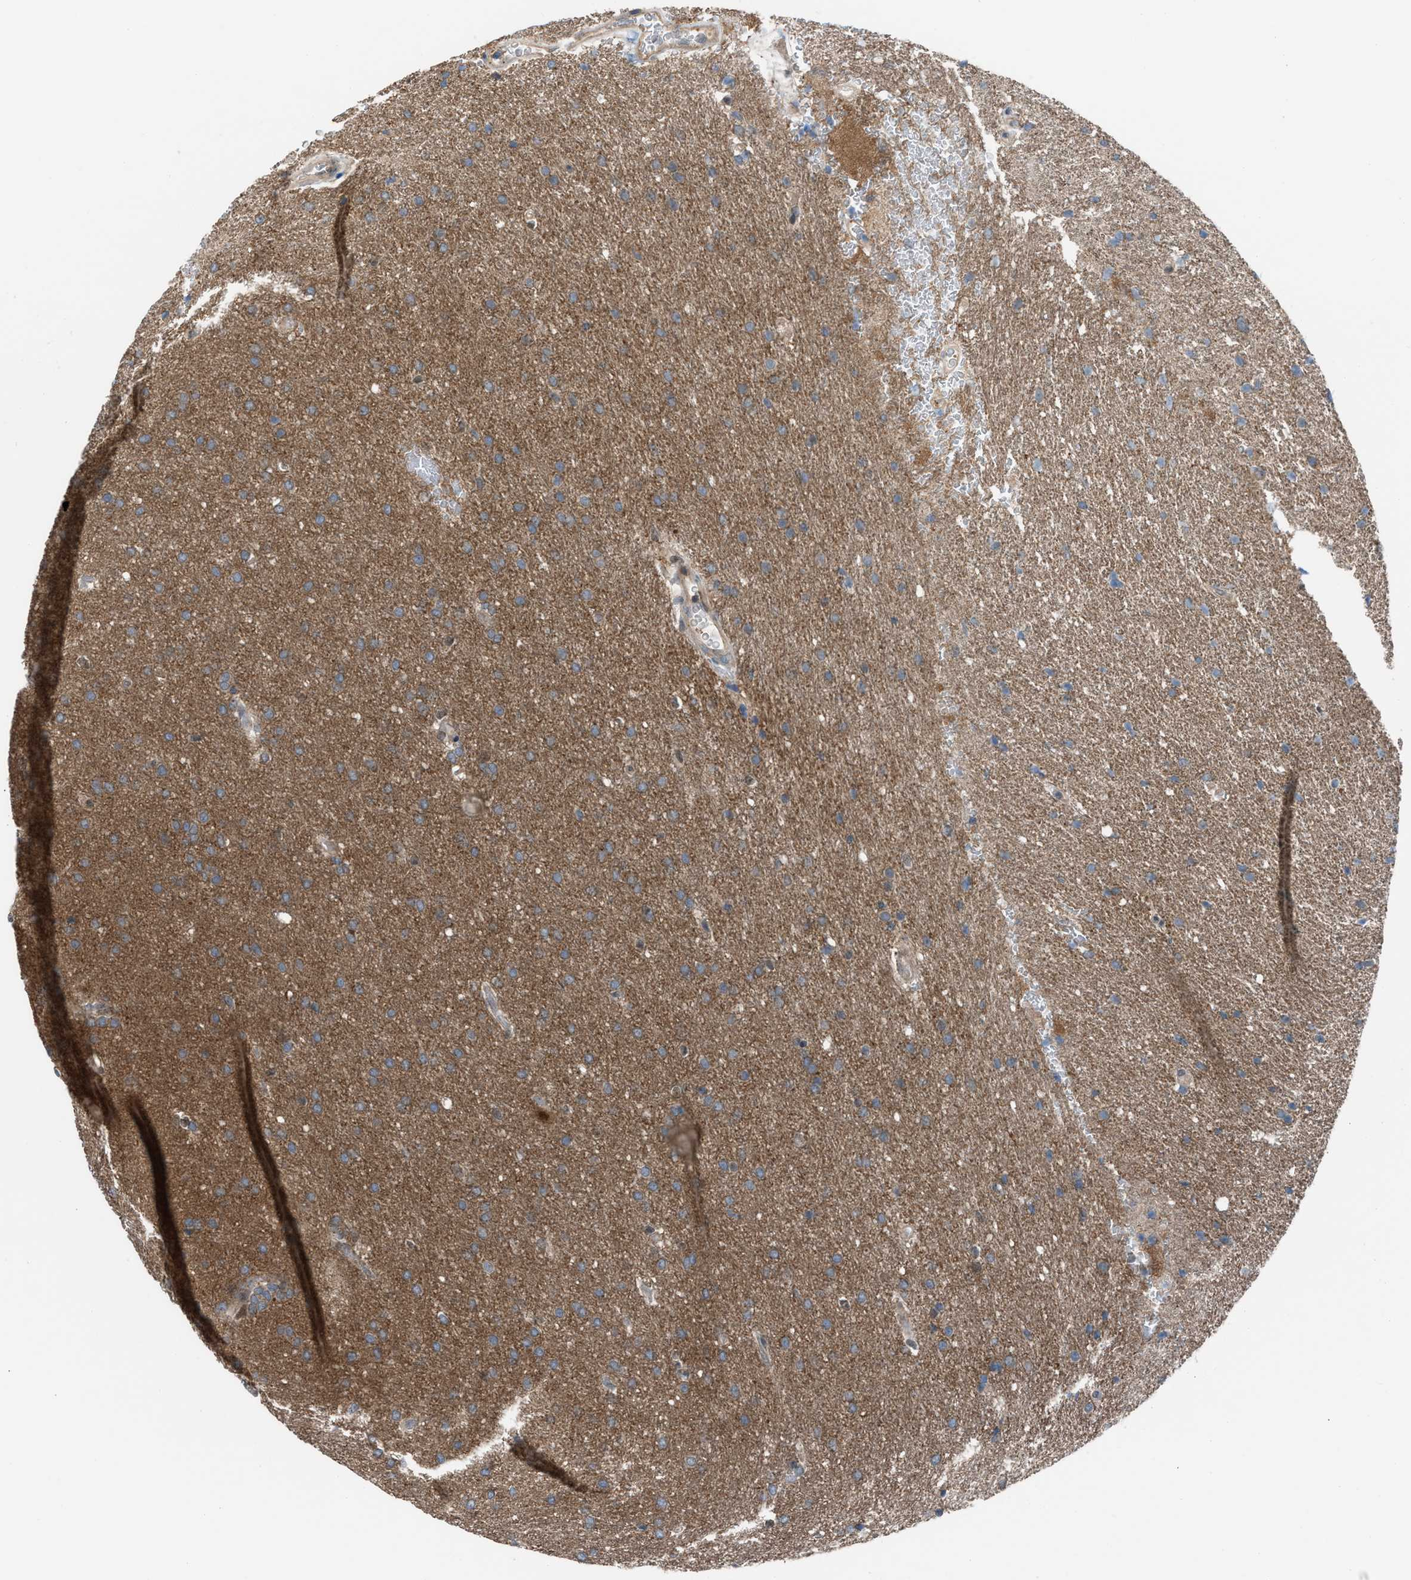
{"staining": {"intensity": "strong", "quantity": "<25%", "location": "cytoplasmic/membranous,nuclear"}, "tissue": "glioma", "cell_type": "Tumor cells", "image_type": "cancer", "snomed": [{"axis": "morphology", "description": "Glioma, malignant, Low grade"}, {"axis": "topography", "description": "Brain"}], "caption": "About <25% of tumor cells in low-grade glioma (malignant) reveal strong cytoplasmic/membranous and nuclear protein positivity as visualized by brown immunohistochemical staining.", "gene": "CRTC1", "patient": {"sex": "female", "age": 37}}